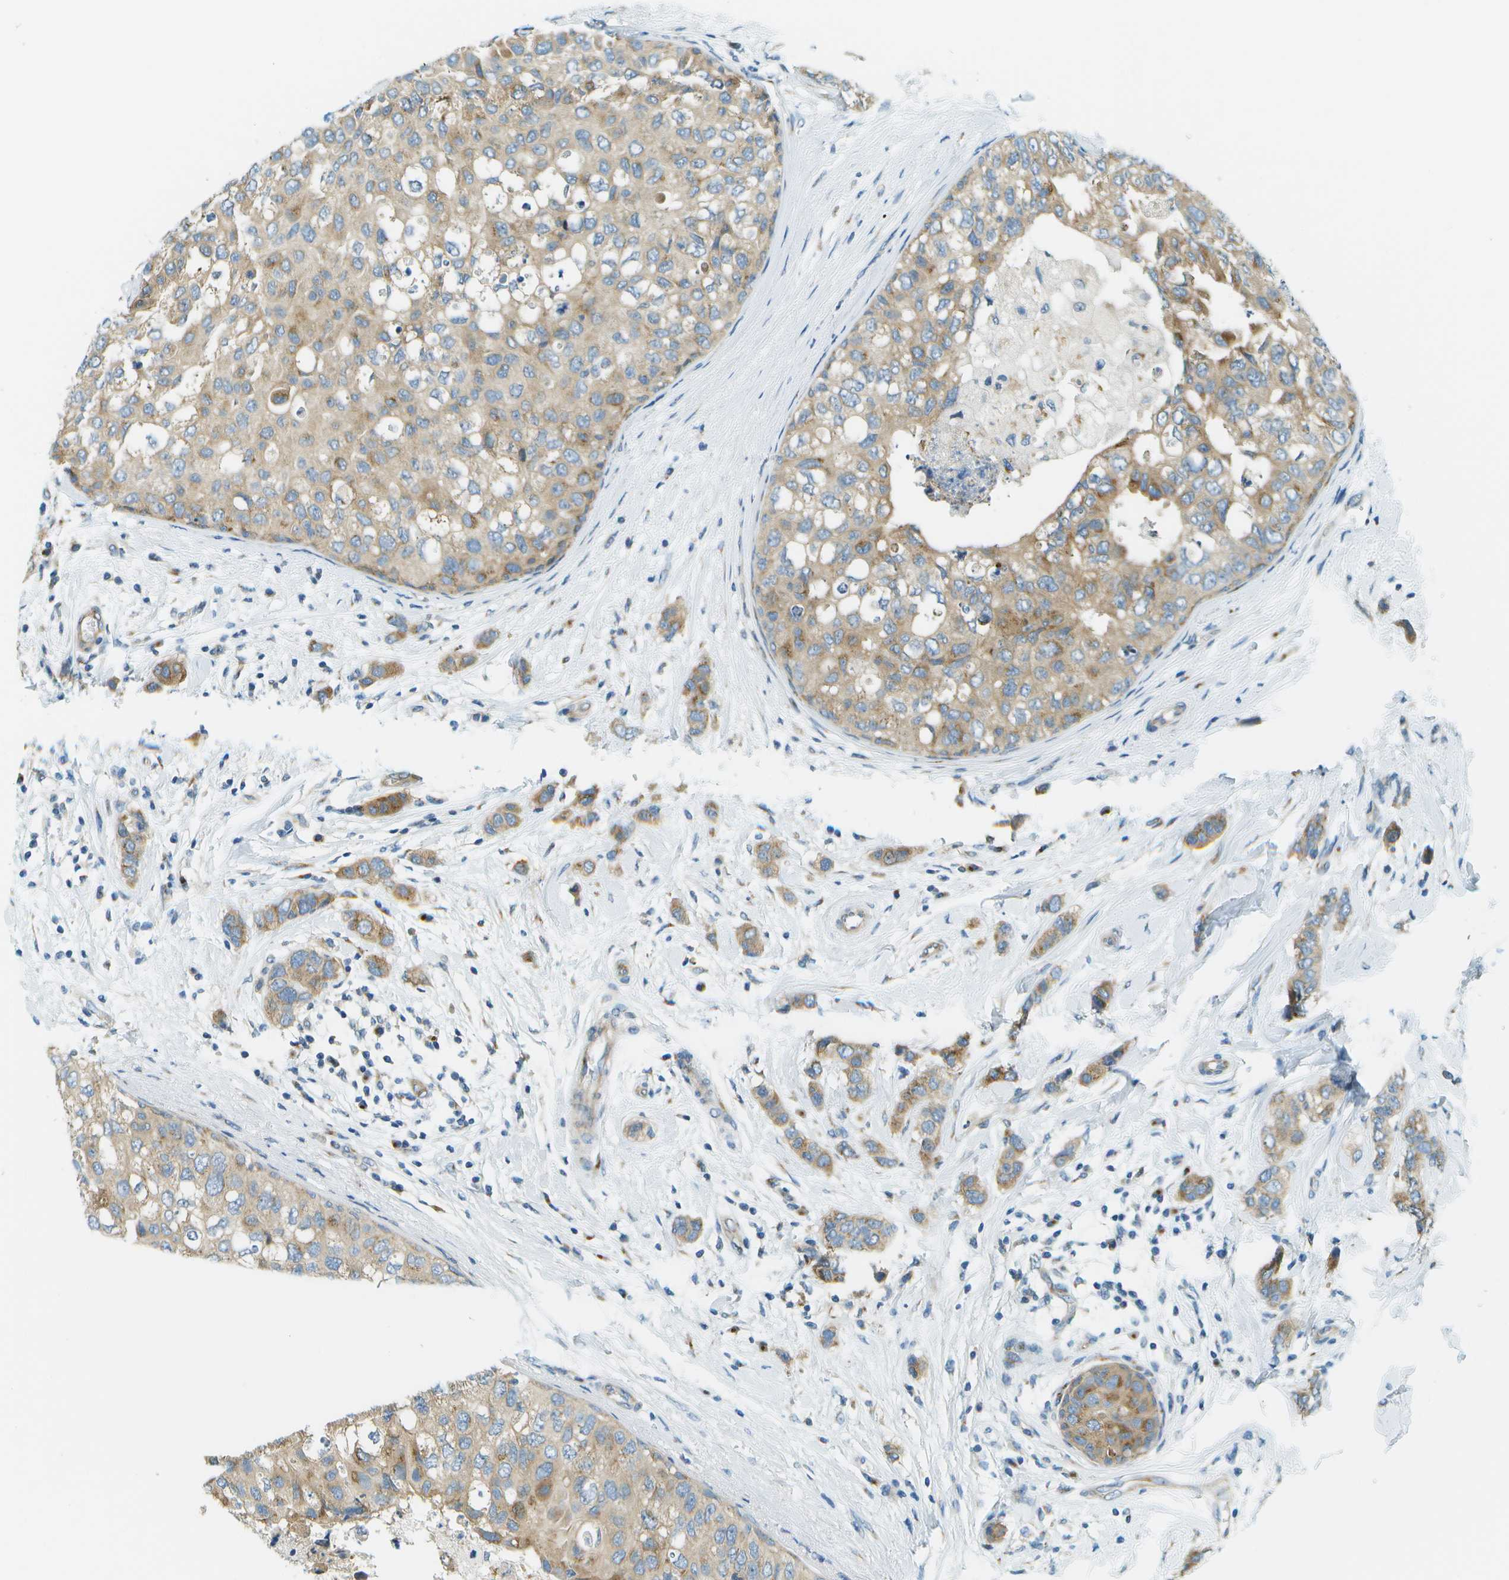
{"staining": {"intensity": "moderate", "quantity": ">75%", "location": "cytoplasmic/membranous"}, "tissue": "breast cancer", "cell_type": "Tumor cells", "image_type": "cancer", "snomed": [{"axis": "morphology", "description": "Duct carcinoma"}, {"axis": "topography", "description": "Breast"}], "caption": "Immunohistochemistry (IHC) photomicrograph of neoplastic tissue: breast cancer (invasive ductal carcinoma) stained using immunohistochemistry (IHC) shows medium levels of moderate protein expression localized specifically in the cytoplasmic/membranous of tumor cells, appearing as a cytoplasmic/membranous brown color.", "gene": "ACBD3", "patient": {"sex": "female", "age": 50}}